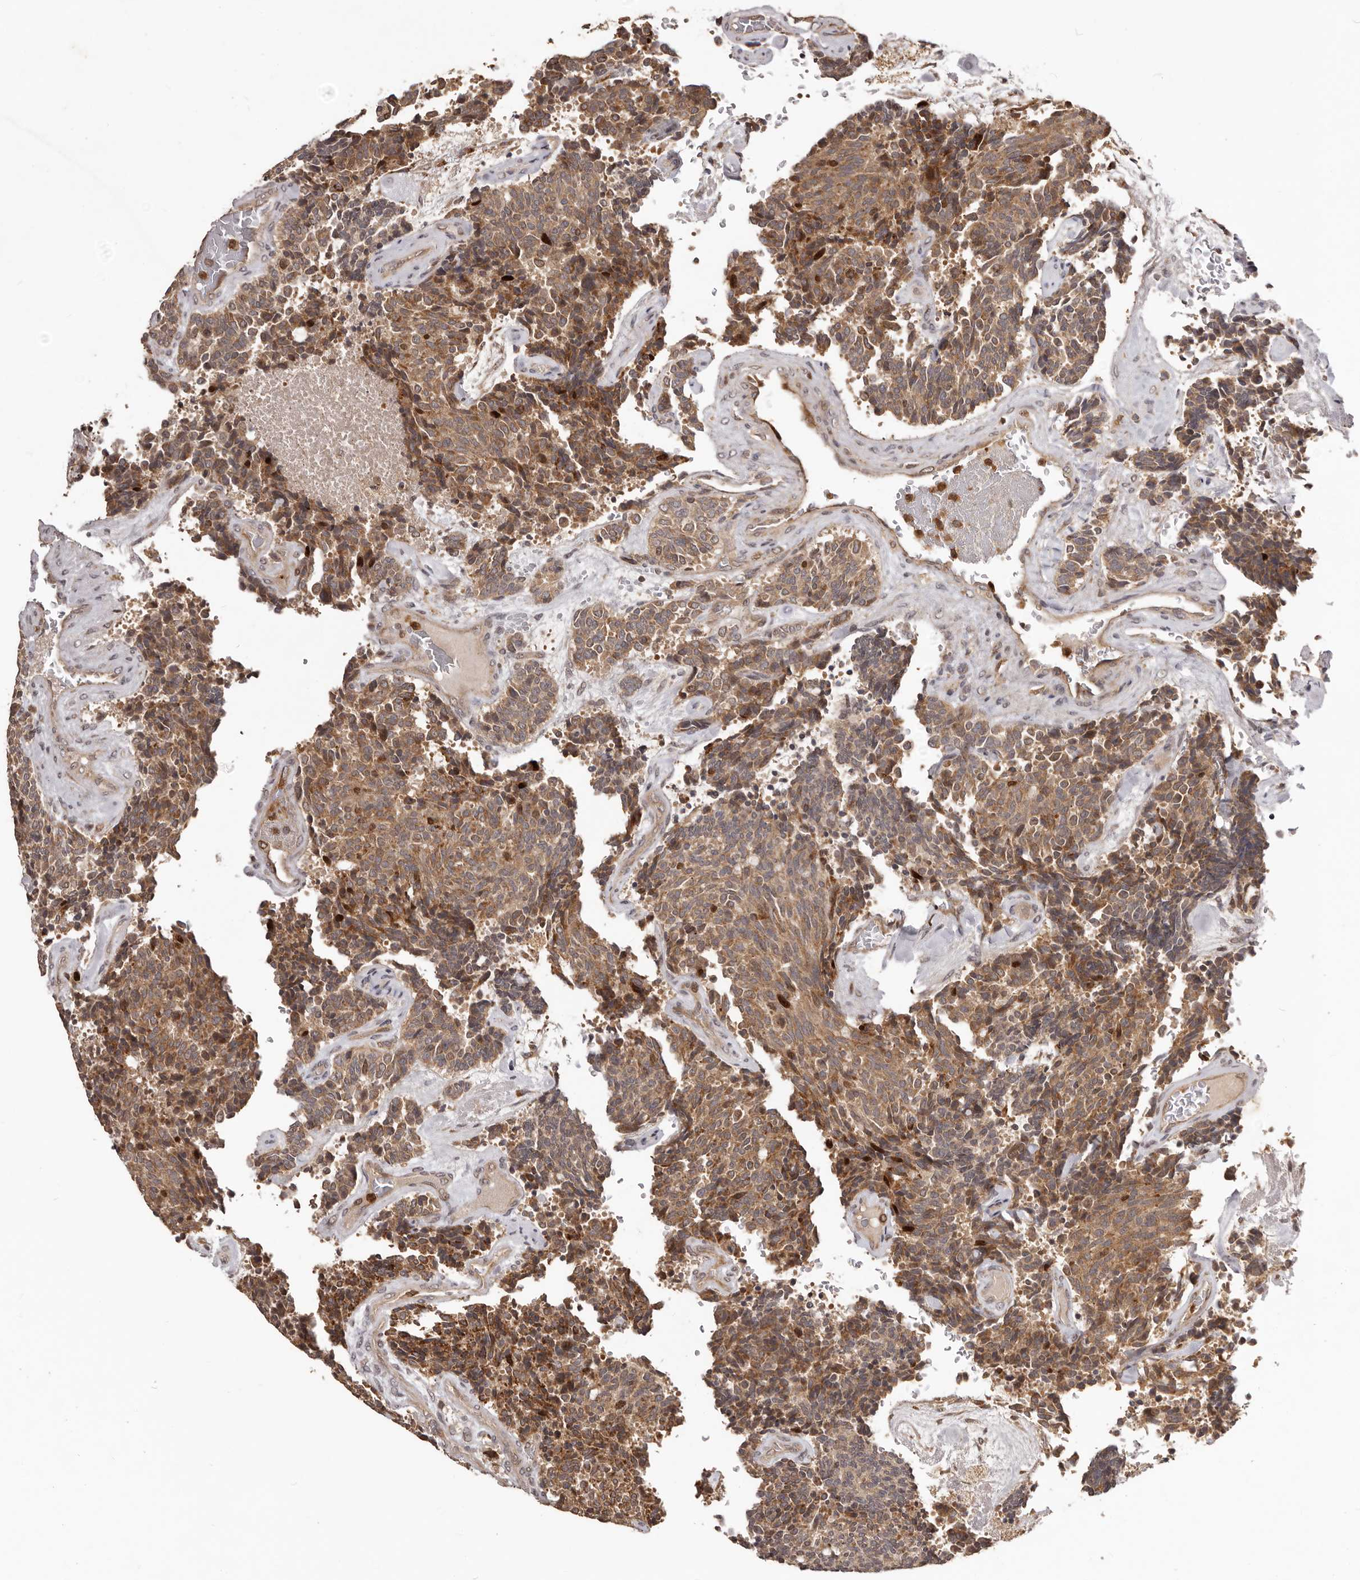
{"staining": {"intensity": "moderate", "quantity": ">75%", "location": "cytoplasmic/membranous"}, "tissue": "carcinoid", "cell_type": "Tumor cells", "image_type": "cancer", "snomed": [{"axis": "morphology", "description": "Carcinoid, malignant, NOS"}, {"axis": "topography", "description": "Pancreas"}], "caption": "This is a micrograph of IHC staining of carcinoid, which shows moderate staining in the cytoplasmic/membranous of tumor cells.", "gene": "RNF187", "patient": {"sex": "female", "age": 54}}